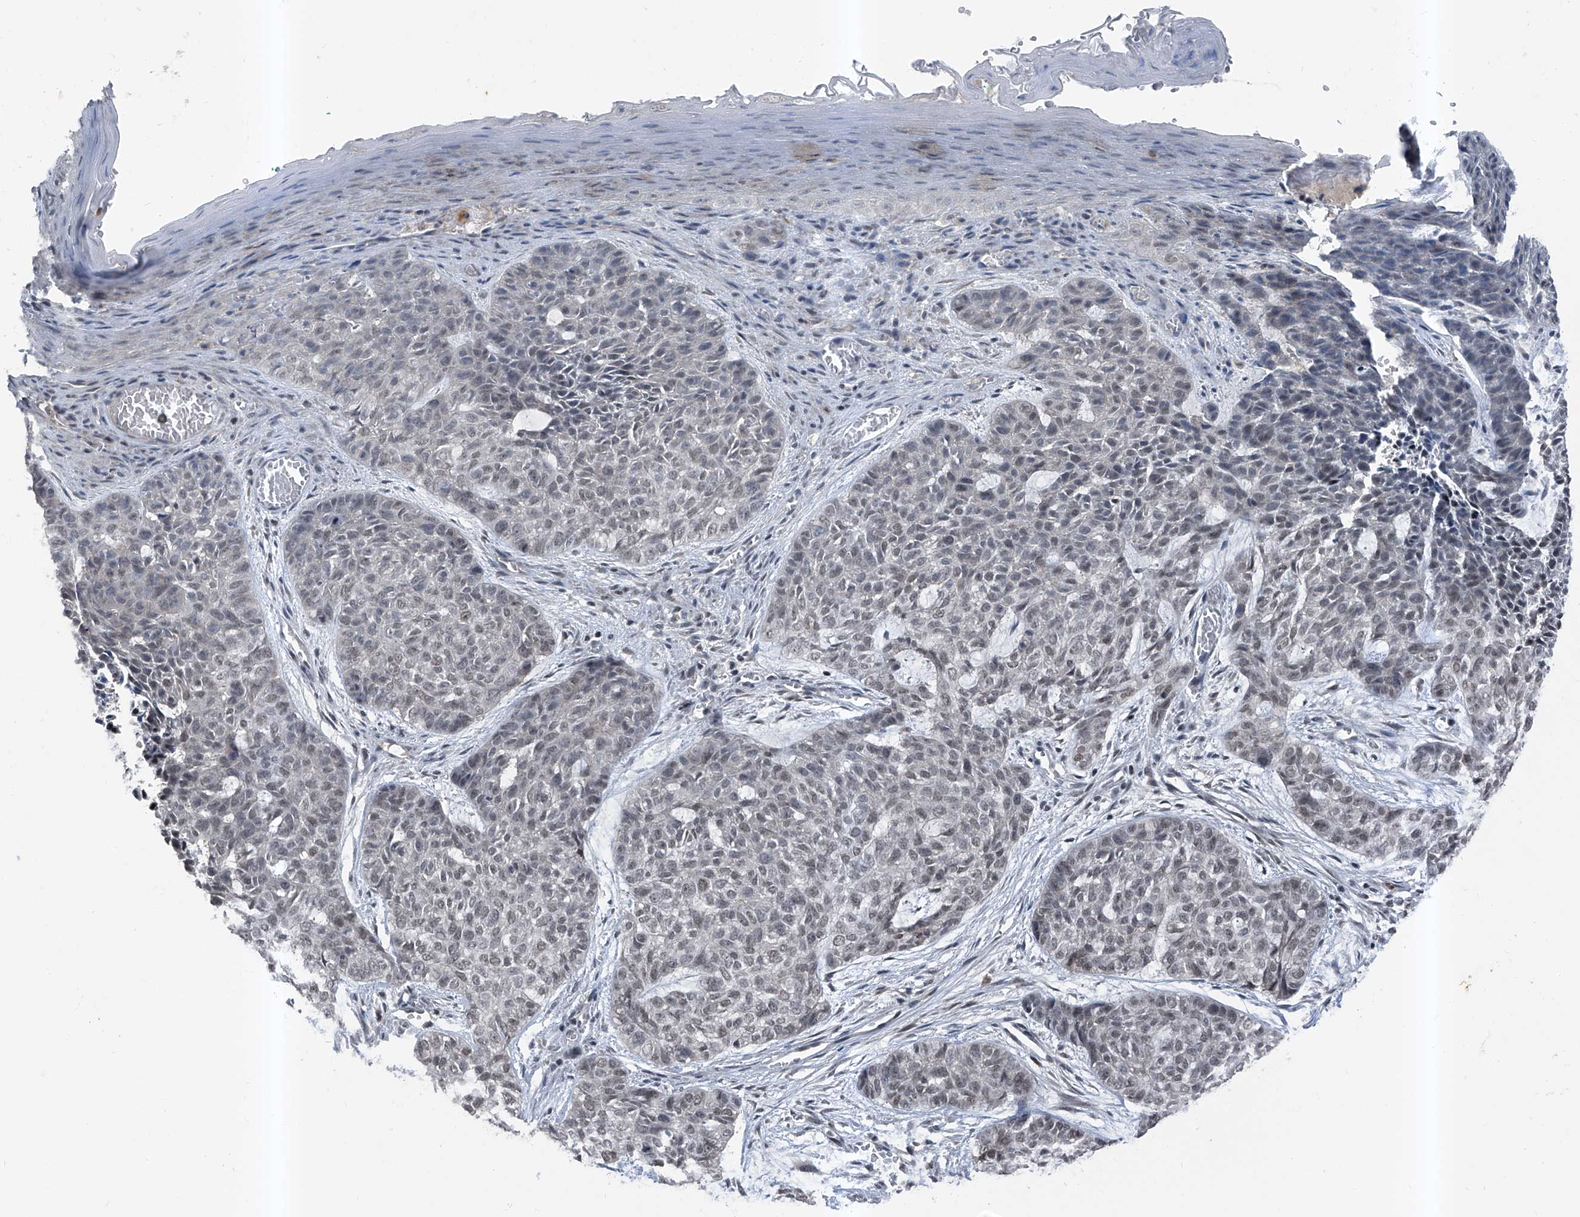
{"staining": {"intensity": "negative", "quantity": "none", "location": "none"}, "tissue": "skin cancer", "cell_type": "Tumor cells", "image_type": "cancer", "snomed": [{"axis": "morphology", "description": "Basal cell carcinoma"}, {"axis": "topography", "description": "Skin"}], "caption": "IHC of human skin basal cell carcinoma reveals no staining in tumor cells.", "gene": "BMI1", "patient": {"sex": "female", "age": 64}}